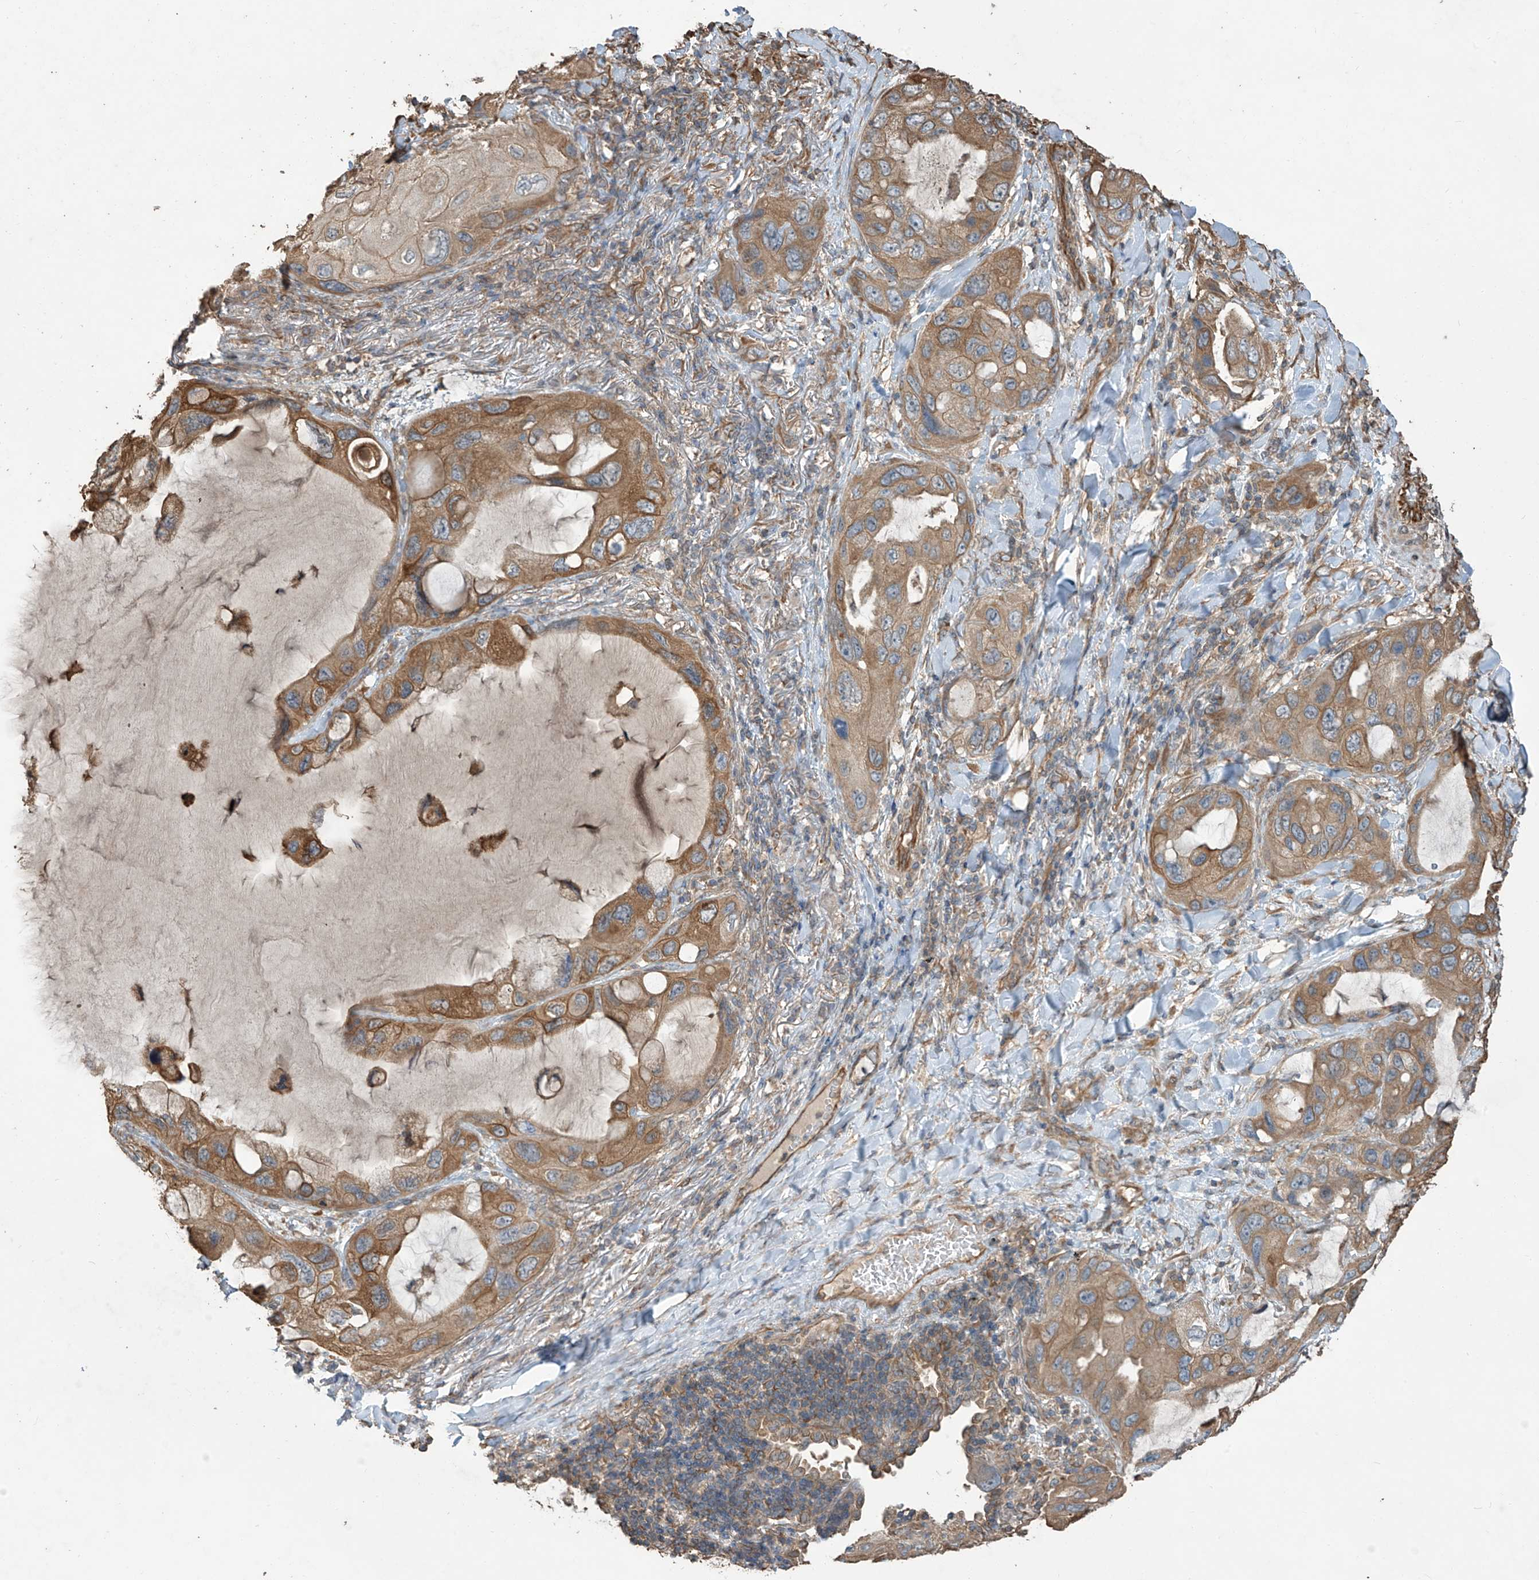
{"staining": {"intensity": "moderate", "quantity": ">75%", "location": "cytoplasmic/membranous"}, "tissue": "lung cancer", "cell_type": "Tumor cells", "image_type": "cancer", "snomed": [{"axis": "morphology", "description": "Squamous cell carcinoma, NOS"}, {"axis": "topography", "description": "Lung"}], "caption": "A brown stain shows moderate cytoplasmic/membranous expression of a protein in human lung squamous cell carcinoma tumor cells.", "gene": "AGBL5", "patient": {"sex": "female", "age": 73}}